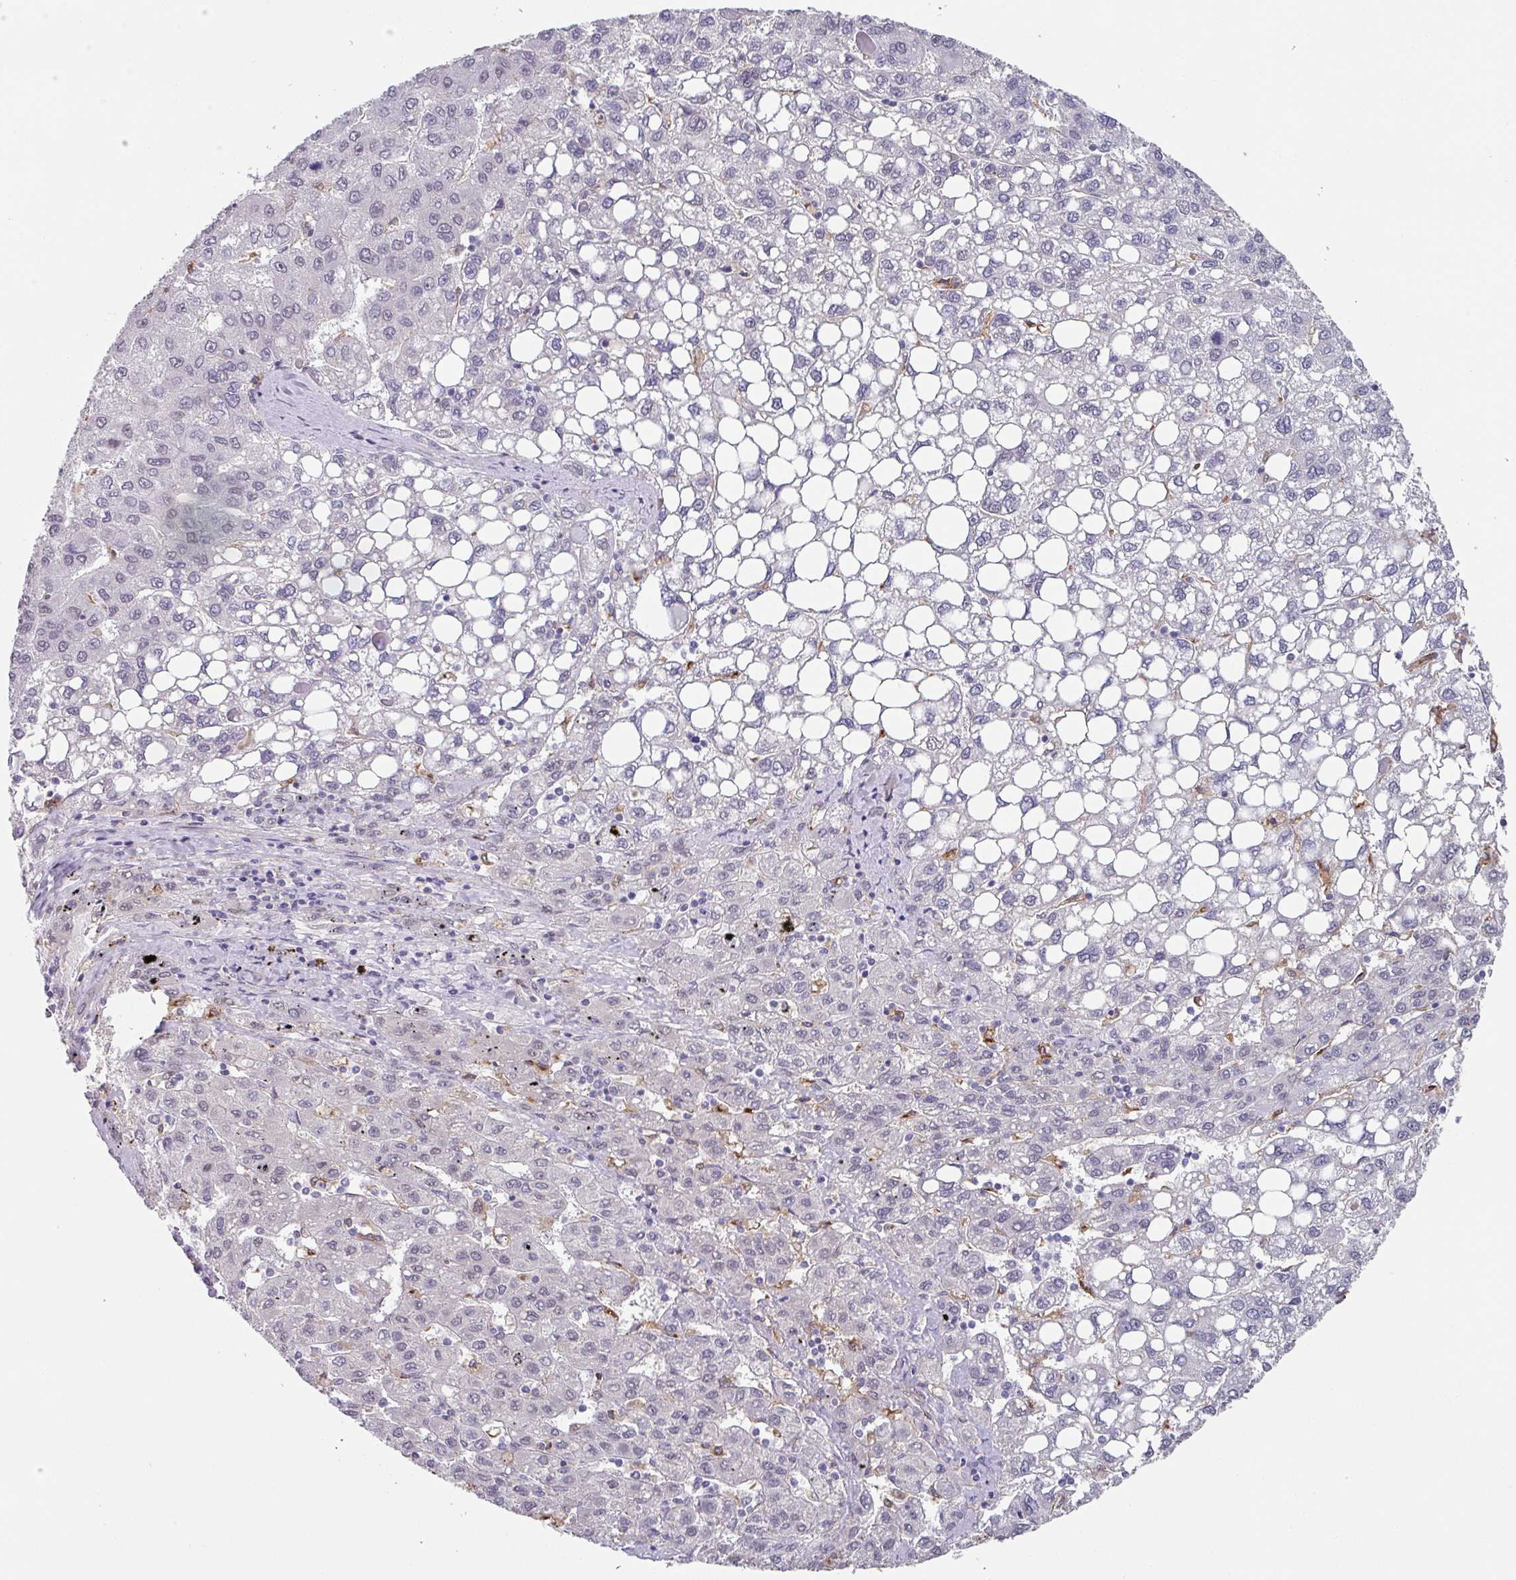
{"staining": {"intensity": "negative", "quantity": "none", "location": "none"}, "tissue": "liver cancer", "cell_type": "Tumor cells", "image_type": "cancer", "snomed": [{"axis": "morphology", "description": "Carcinoma, Hepatocellular, NOS"}, {"axis": "topography", "description": "Liver"}], "caption": "Immunohistochemistry photomicrograph of liver cancer stained for a protein (brown), which reveals no expression in tumor cells.", "gene": "C1QB", "patient": {"sex": "female", "age": 82}}